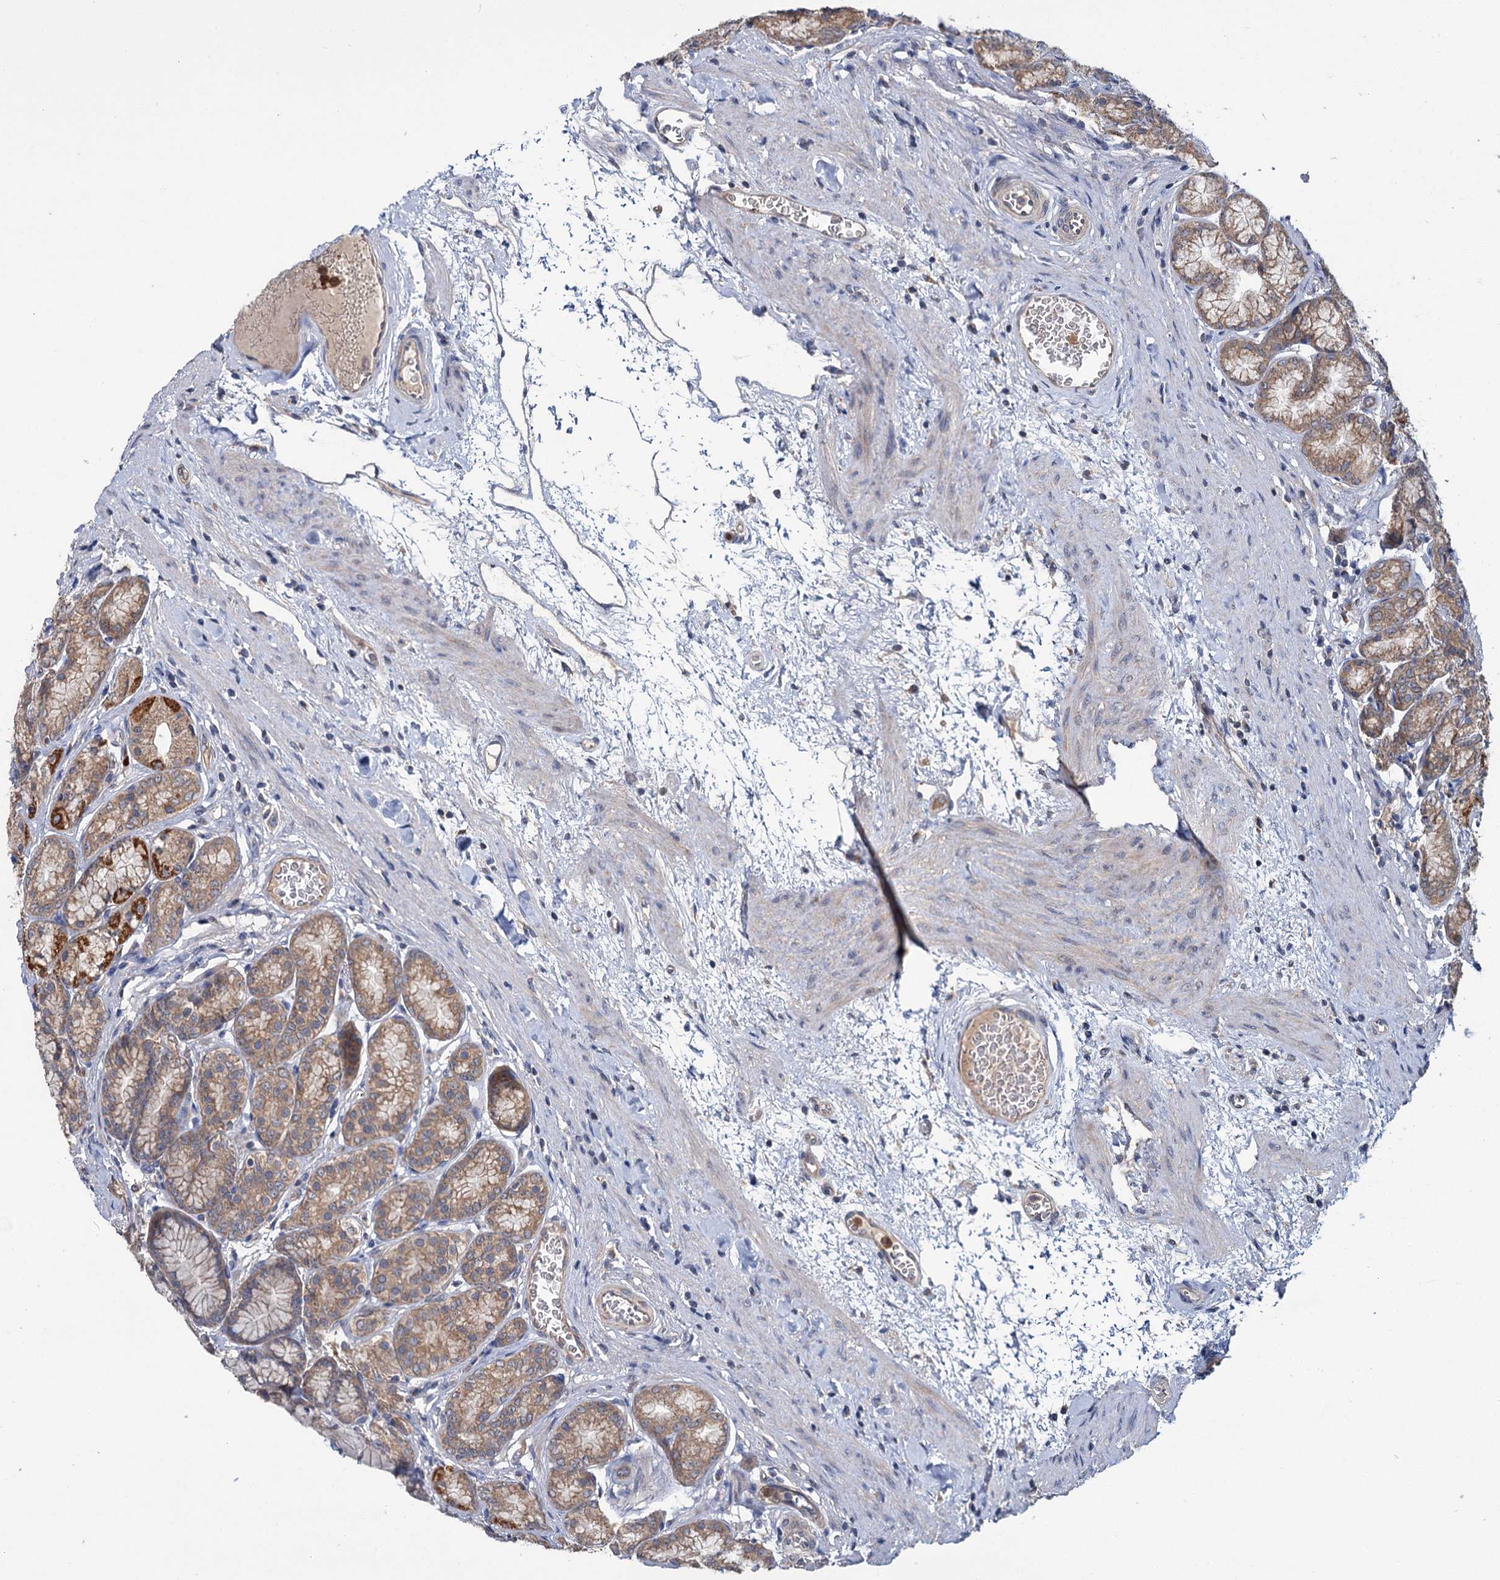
{"staining": {"intensity": "moderate", "quantity": "25%-75%", "location": "cytoplasmic/membranous"}, "tissue": "stomach", "cell_type": "Glandular cells", "image_type": "normal", "snomed": [{"axis": "morphology", "description": "Normal tissue, NOS"}, {"axis": "morphology", "description": "Adenocarcinoma, NOS"}, {"axis": "morphology", "description": "Adenocarcinoma, High grade"}, {"axis": "topography", "description": "Stomach, upper"}, {"axis": "topography", "description": "Stomach"}], "caption": "This is a photomicrograph of immunohistochemistry (IHC) staining of normal stomach, which shows moderate expression in the cytoplasmic/membranous of glandular cells.", "gene": "DYNC2H1", "patient": {"sex": "female", "age": 65}}